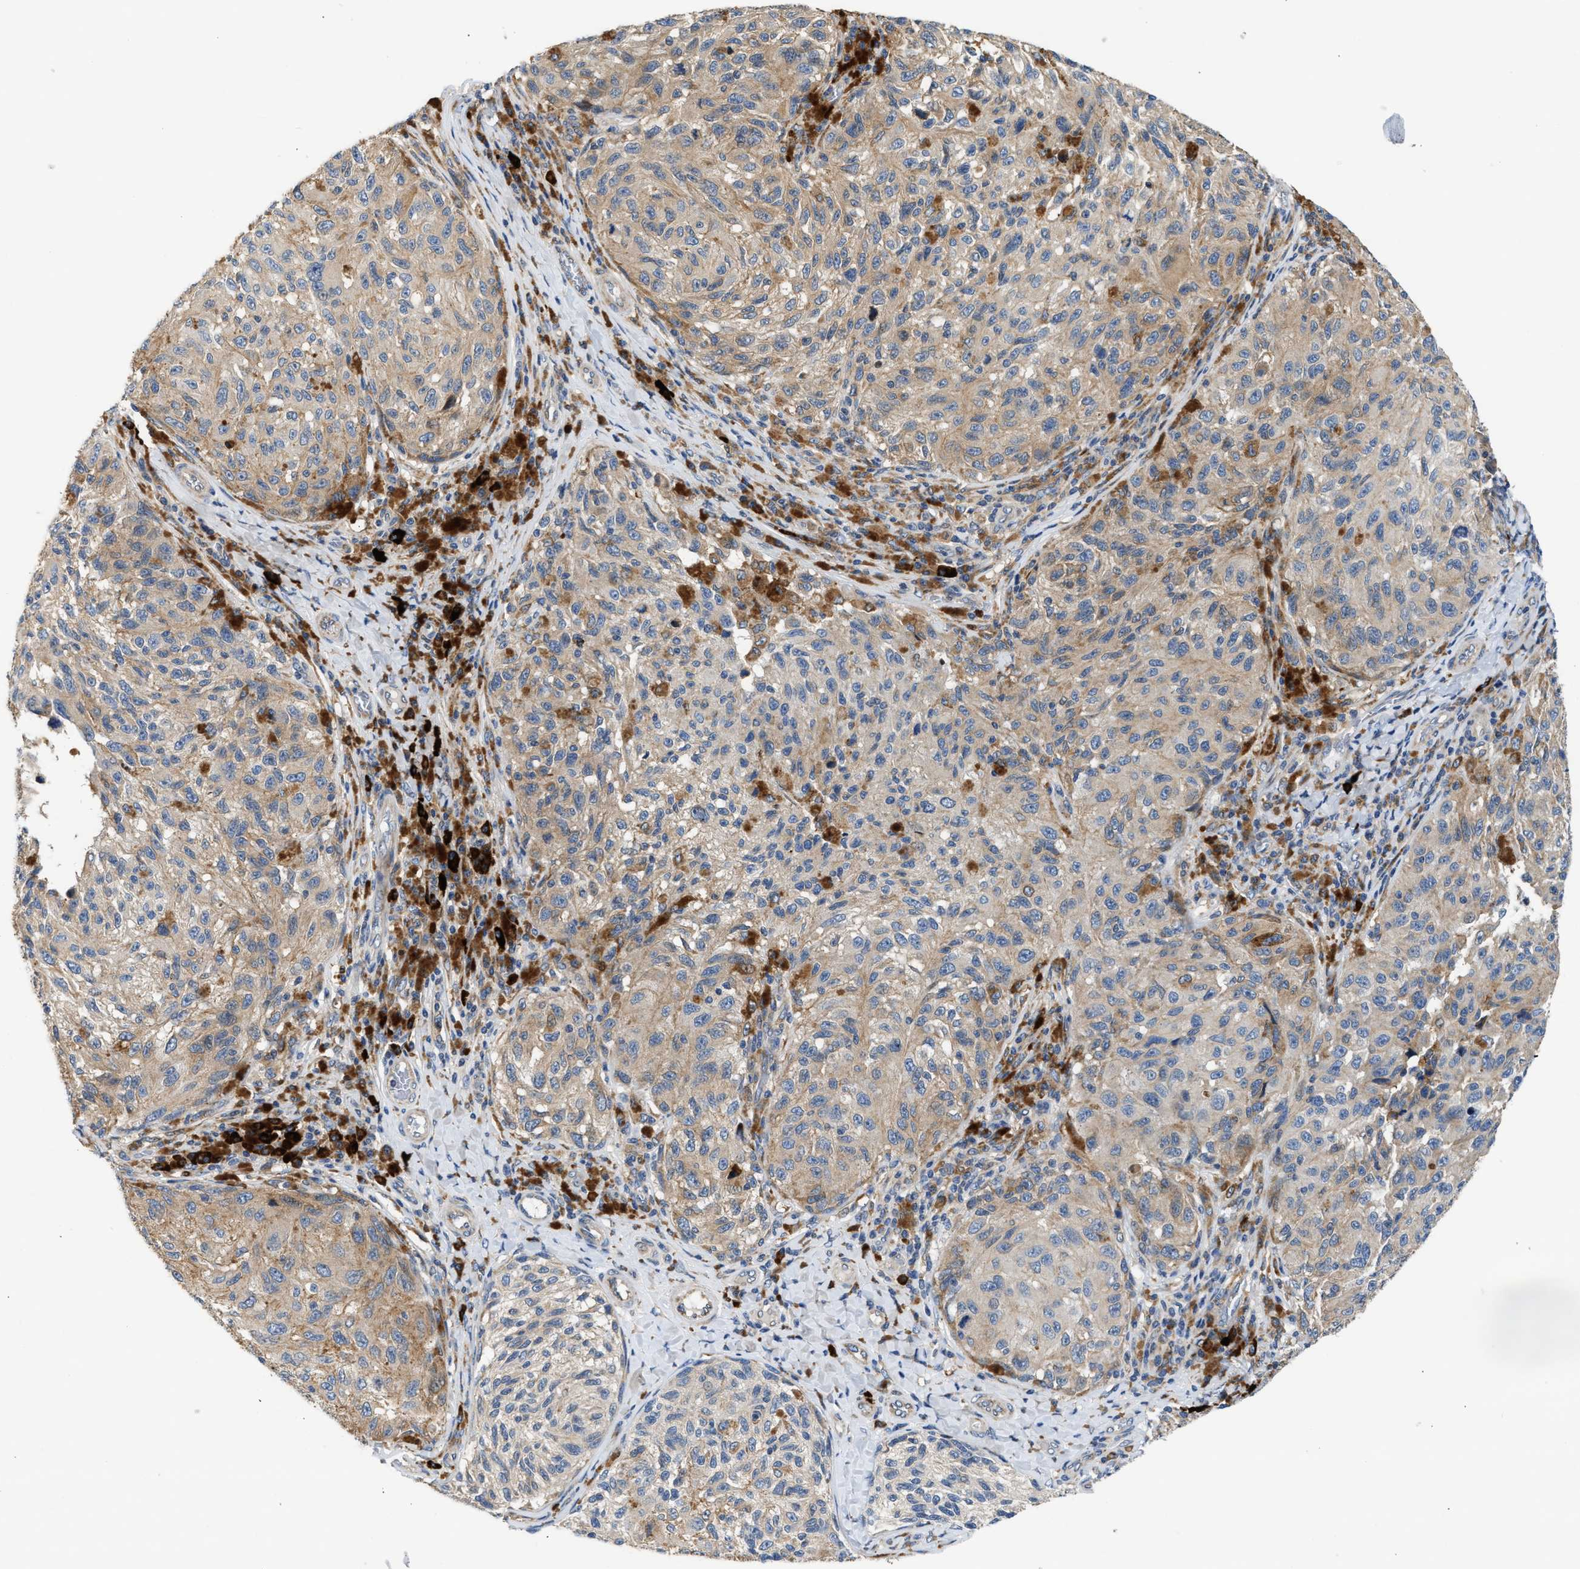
{"staining": {"intensity": "weak", "quantity": "25%-75%", "location": "cytoplasmic/membranous"}, "tissue": "melanoma", "cell_type": "Tumor cells", "image_type": "cancer", "snomed": [{"axis": "morphology", "description": "Malignant melanoma, NOS"}, {"axis": "topography", "description": "Skin"}], "caption": "Melanoma stained for a protein demonstrates weak cytoplasmic/membranous positivity in tumor cells.", "gene": "AMZ1", "patient": {"sex": "female", "age": 73}}